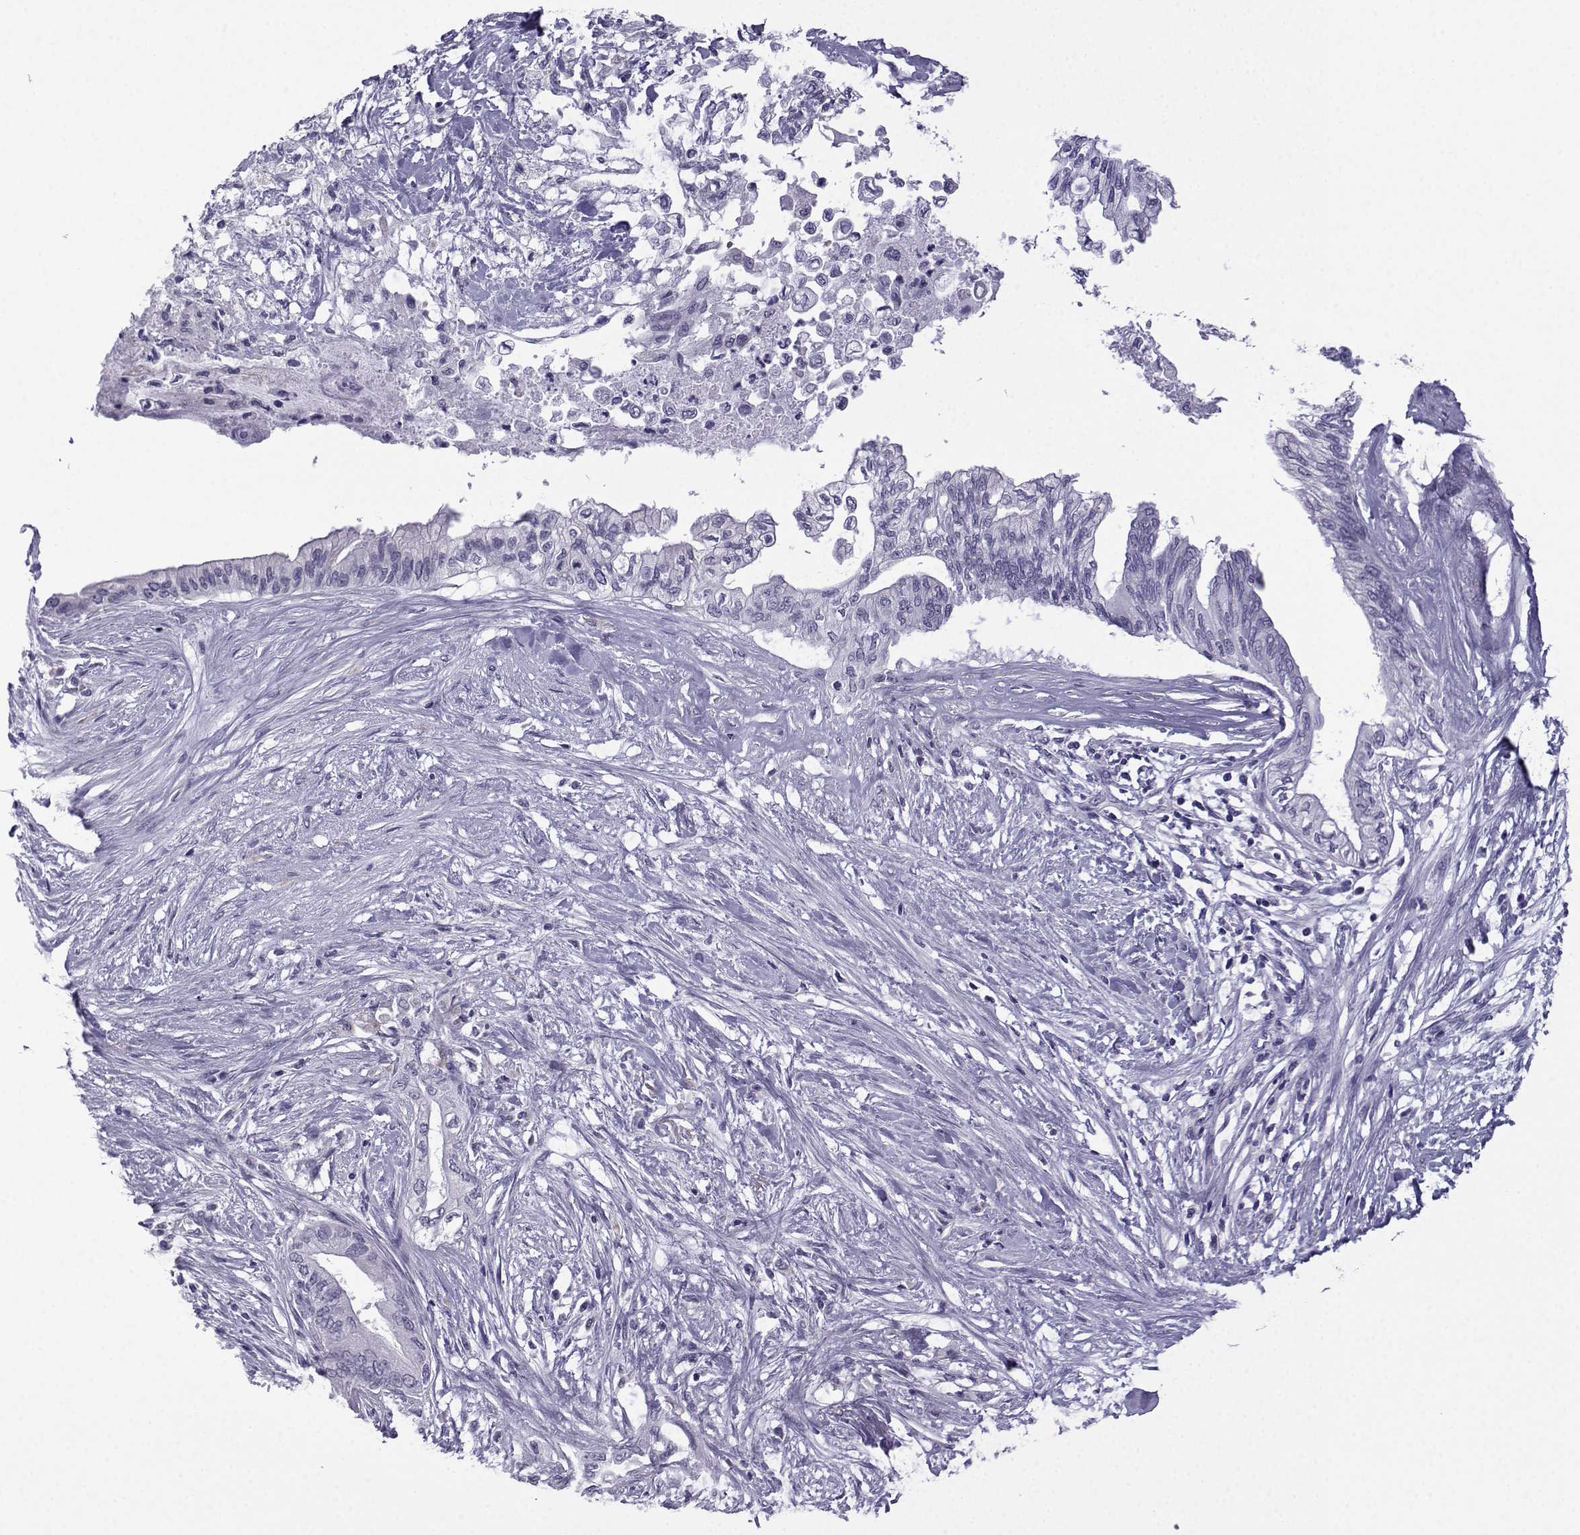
{"staining": {"intensity": "negative", "quantity": "none", "location": "none"}, "tissue": "pancreatic cancer", "cell_type": "Tumor cells", "image_type": "cancer", "snomed": [{"axis": "morphology", "description": "Normal tissue, NOS"}, {"axis": "morphology", "description": "Adenocarcinoma, NOS"}, {"axis": "topography", "description": "Pancreas"}, {"axis": "topography", "description": "Duodenum"}], "caption": "DAB immunohistochemical staining of pancreatic adenocarcinoma displays no significant expression in tumor cells.", "gene": "ACRBP", "patient": {"sex": "female", "age": 60}}